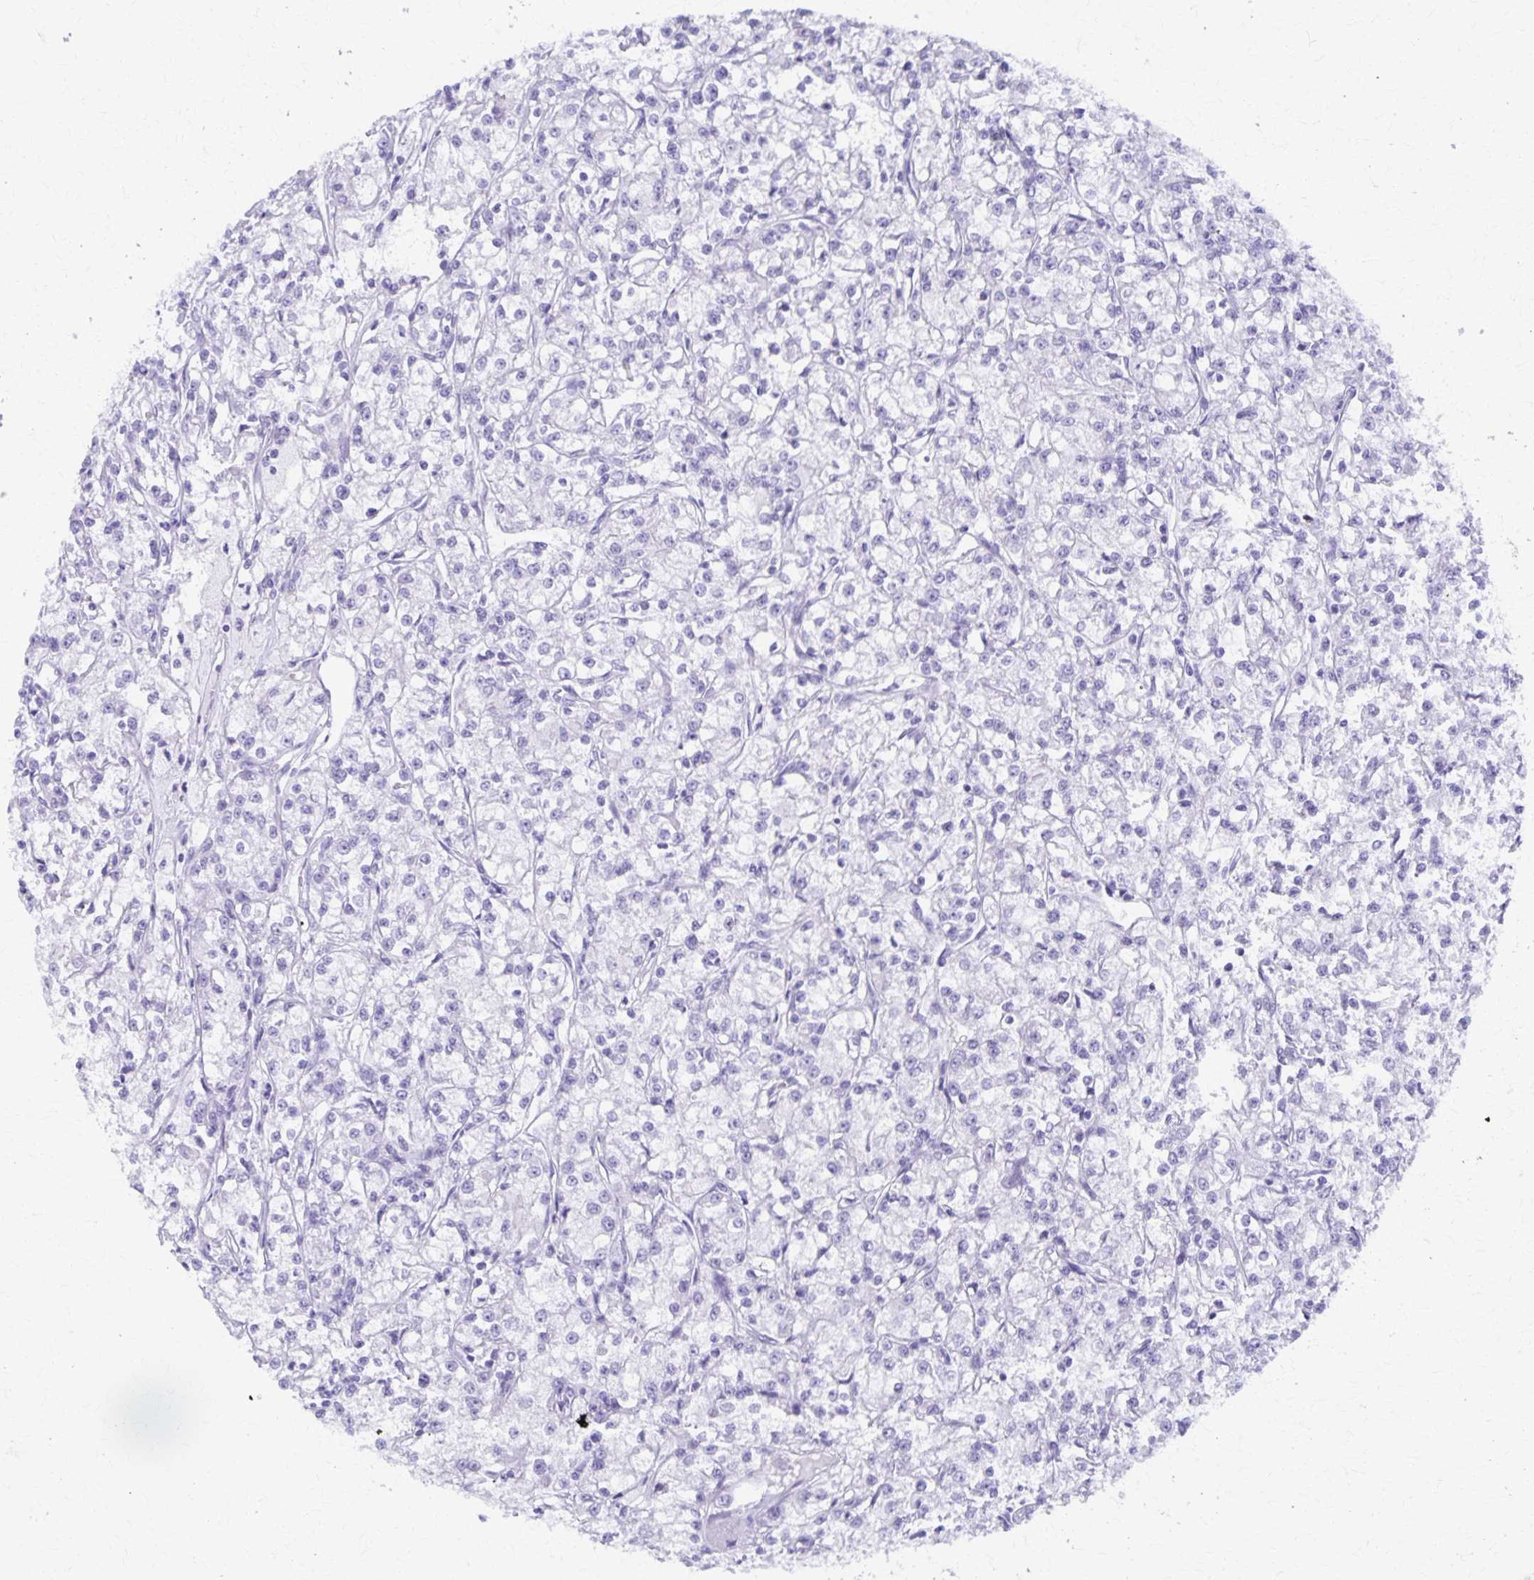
{"staining": {"intensity": "negative", "quantity": "none", "location": "none"}, "tissue": "renal cancer", "cell_type": "Tumor cells", "image_type": "cancer", "snomed": [{"axis": "morphology", "description": "Adenocarcinoma, NOS"}, {"axis": "topography", "description": "Kidney"}], "caption": "Tumor cells show no significant protein staining in renal cancer.", "gene": "DEFA5", "patient": {"sex": "female", "age": 59}}